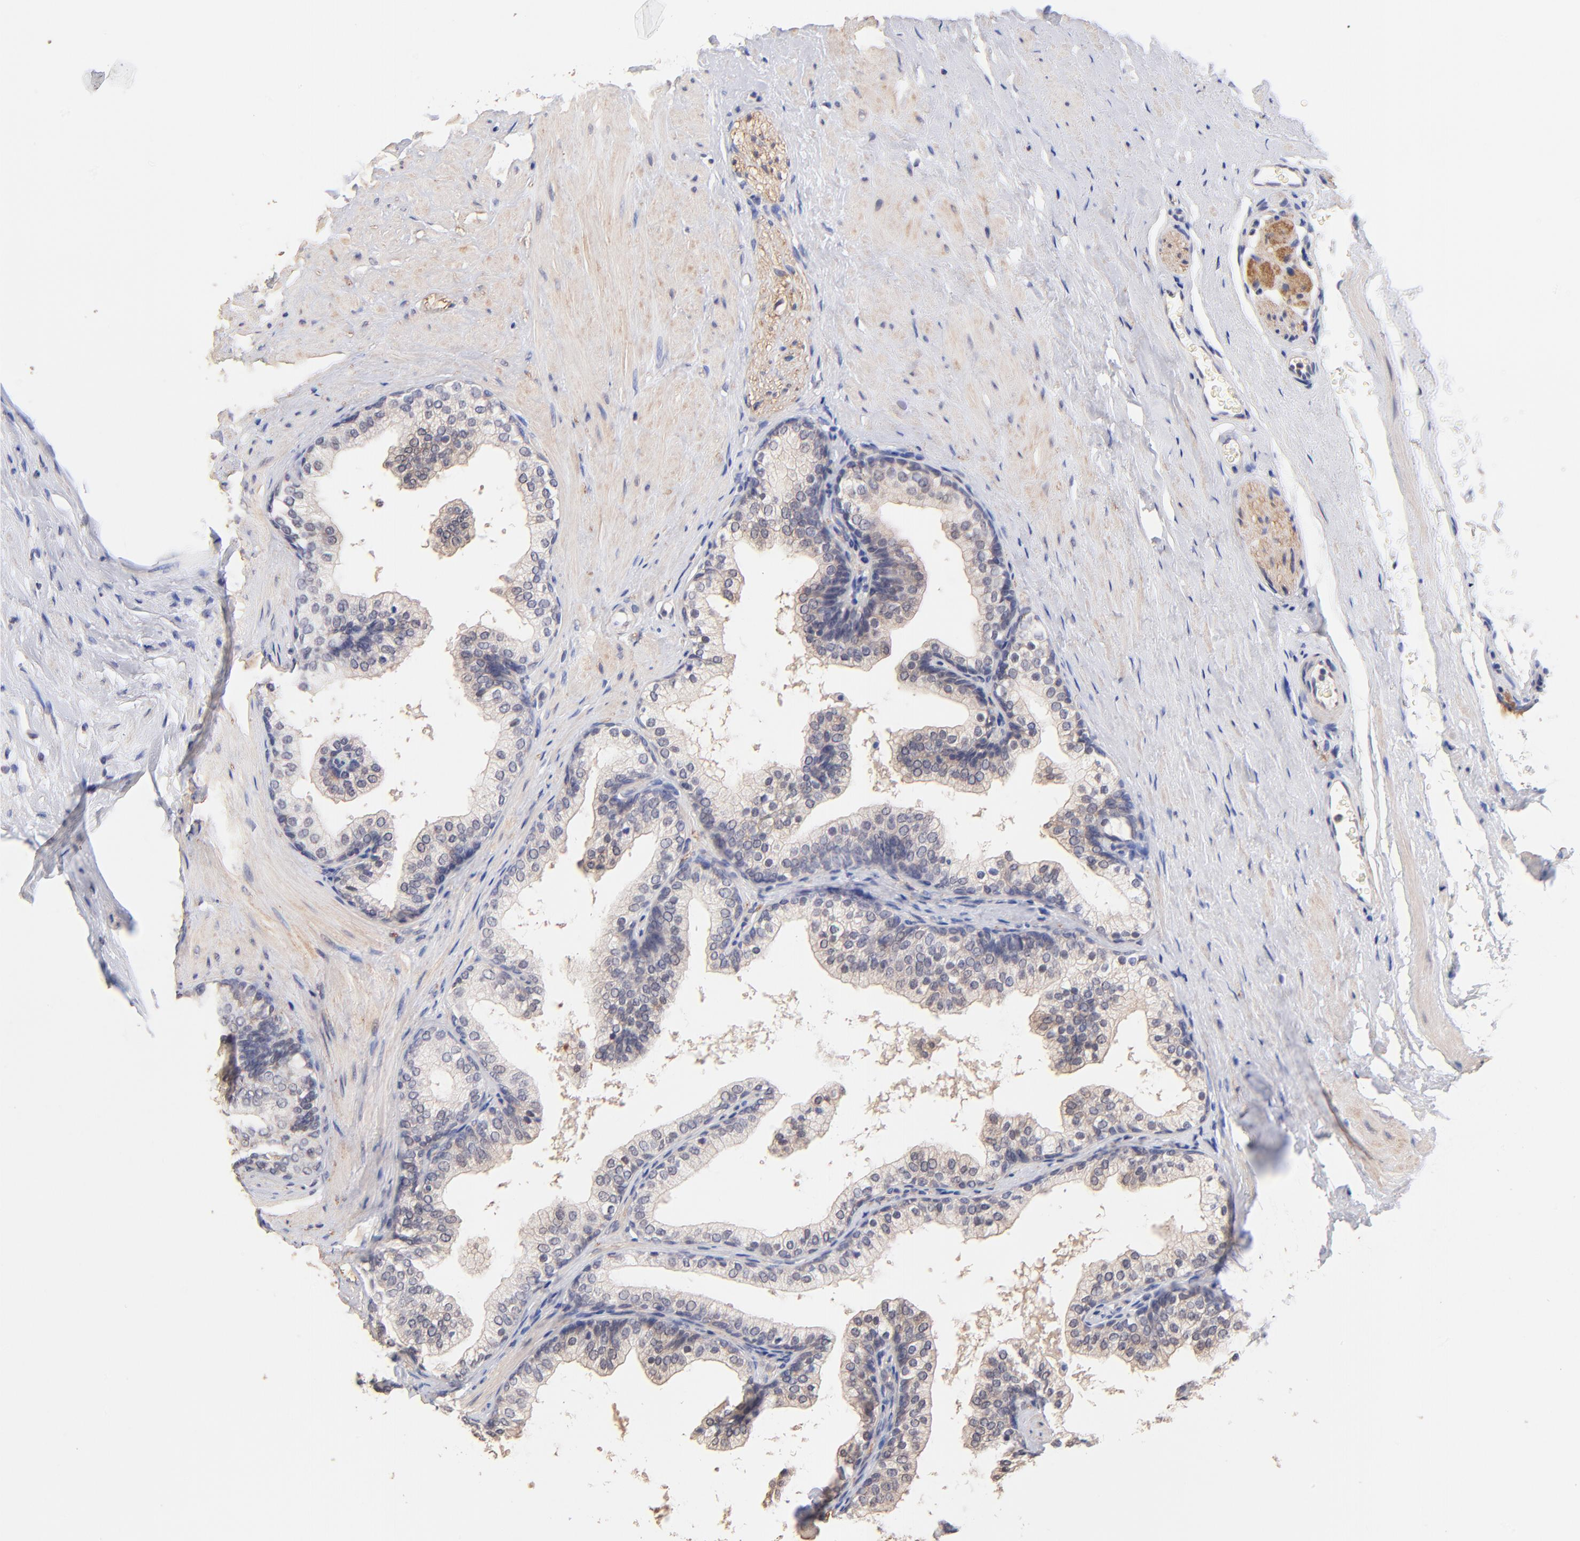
{"staining": {"intensity": "negative", "quantity": "none", "location": "none"}, "tissue": "prostate", "cell_type": "Glandular cells", "image_type": "normal", "snomed": [{"axis": "morphology", "description": "Normal tissue, NOS"}, {"axis": "topography", "description": "Prostate"}], "caption": "This is a micrograph of immunohistochemistry (IHC) staining of unremarkable prostate, which shows no positivity in glandular cells.", "gene": "RIBC2", "patient": {"sex": "male", "age": 60}}